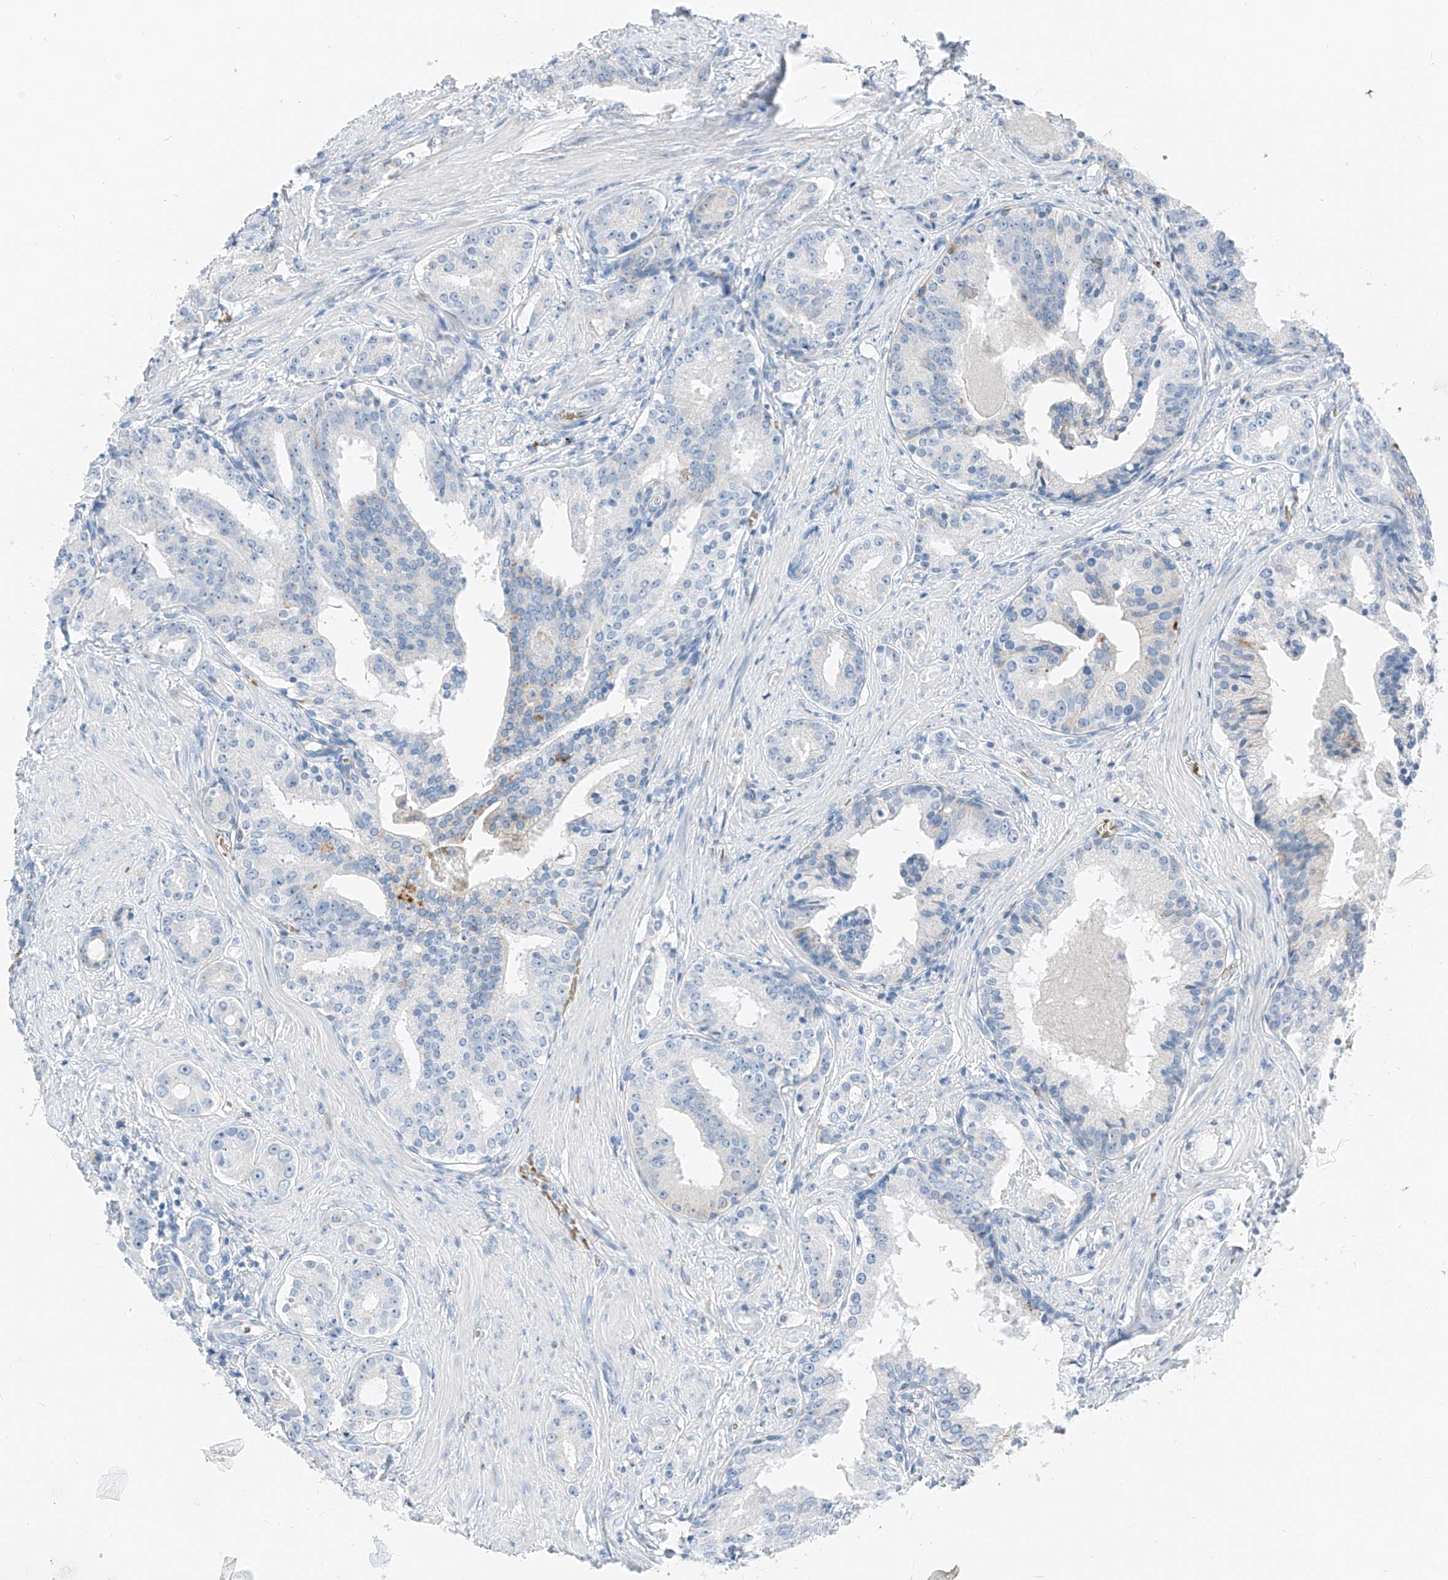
{"staining": {"intensity": "negative", "quantity": "none", "location": "none"}, "tissue": "prostate cancer", "cell_type": "Tumor cells", "image_type": "cancer", "snomed": [{"axis": "morphology", "description": "Adenocarcinoma, High grade"}, {"axis": "topography", "description": "Prostate"}], "caption": "Tumor cells are negative for protein expression in human adenocarcinoma (high-grade) (prostate). The staining was performed using DAB (3,3'-diaminobenzidine) to visualize the protein expression in brown, while the nuclei were stained in blue with hematoxylin (Magnification: 20x).", "gene": "PRSS23", "patient": {"sex": "male", "age": 58}}